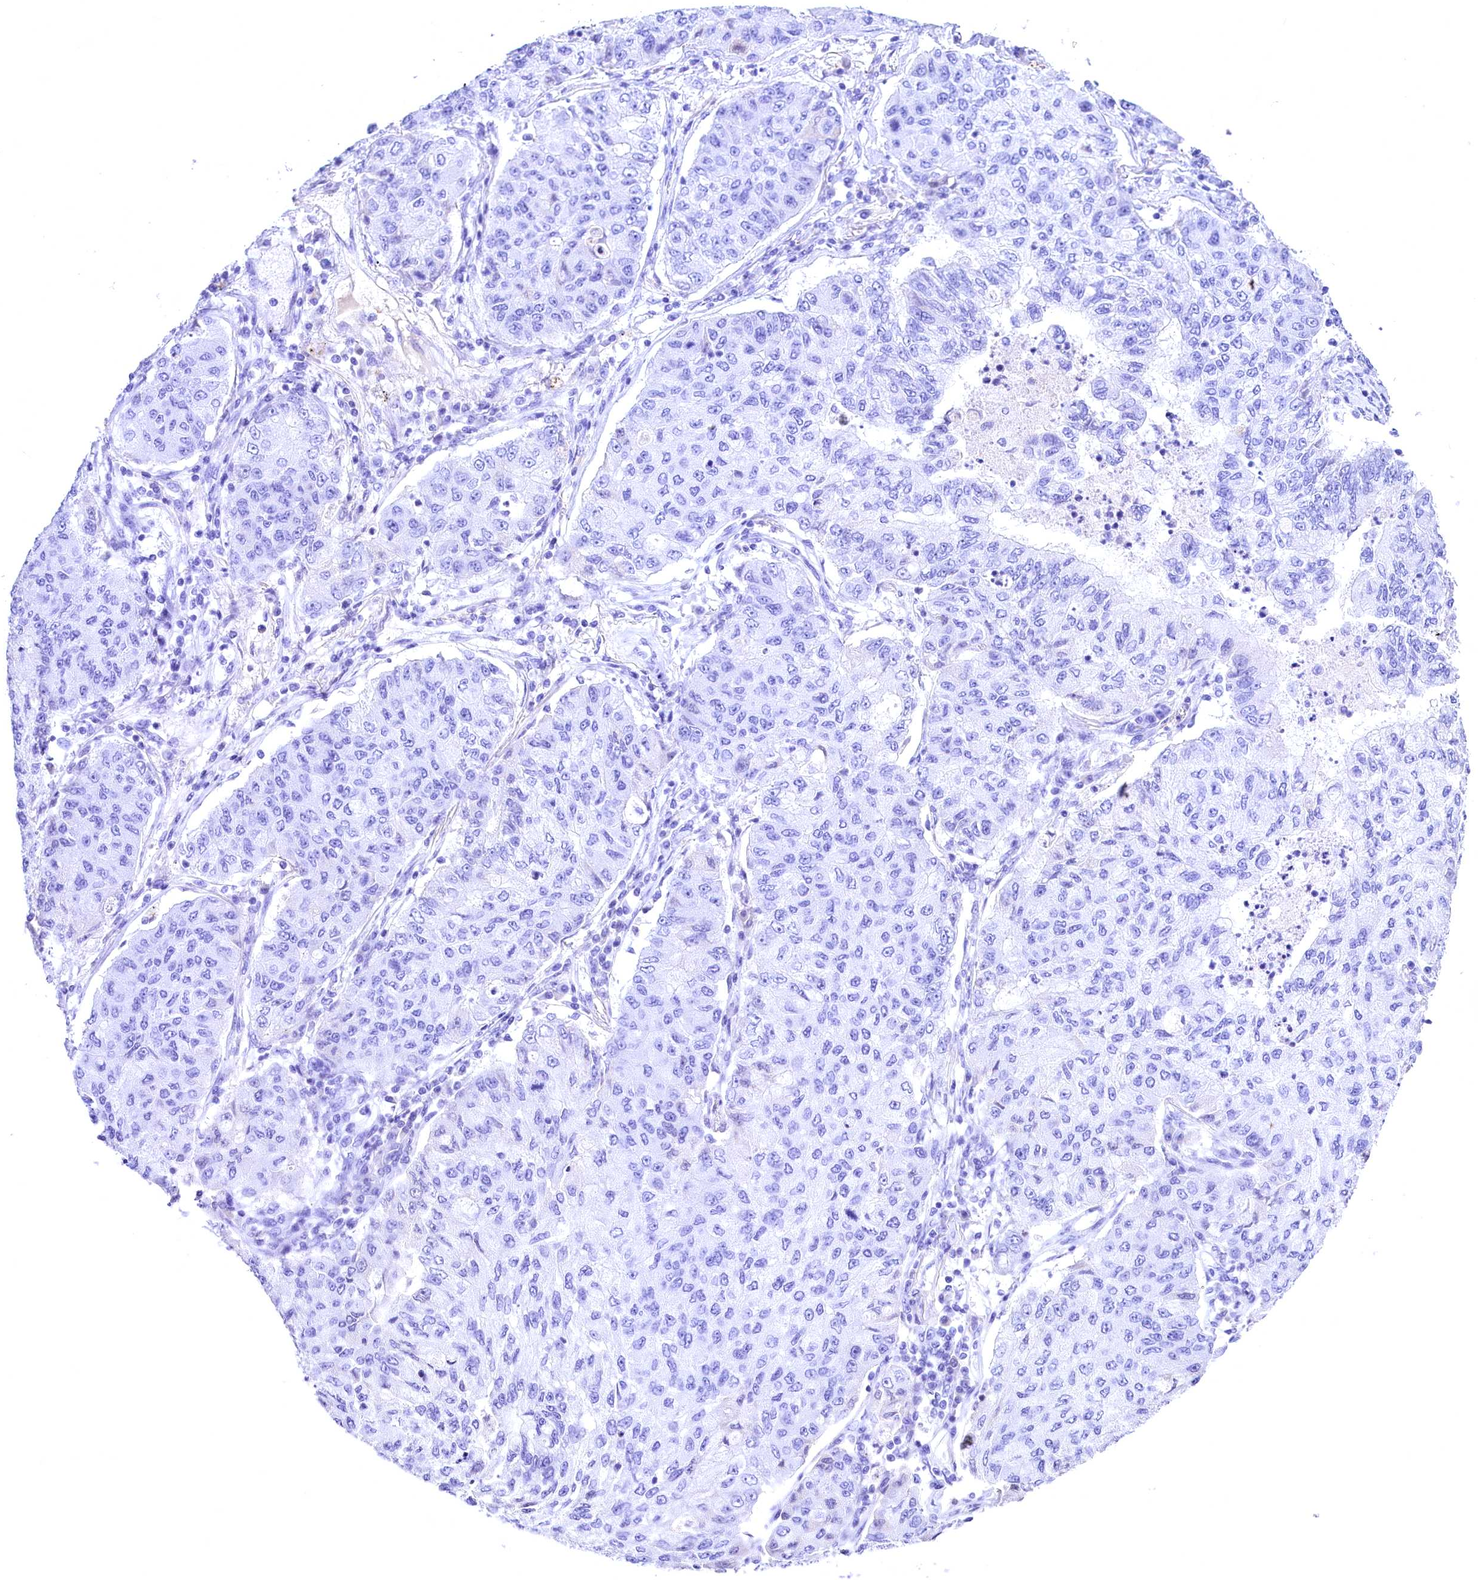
{"staining": {"intensity": "negative", "quantity": "none", "location": "none"}, "tissue": "lung cancer", "cell_type": "Tumor cells", "image_type": "cancer", "snomed": [{"axis": "morphology", "description": "Squamous cell carcinoma, NOS"}, {"axis": "topography", "description": "Lung"}], "caption": "DAB immunohistochemical staining of human lung cancer exhibits no significant positivity in tumor cells.", "gene": "SKIDA1", "patient": {"sex": "male", "age": 74}}